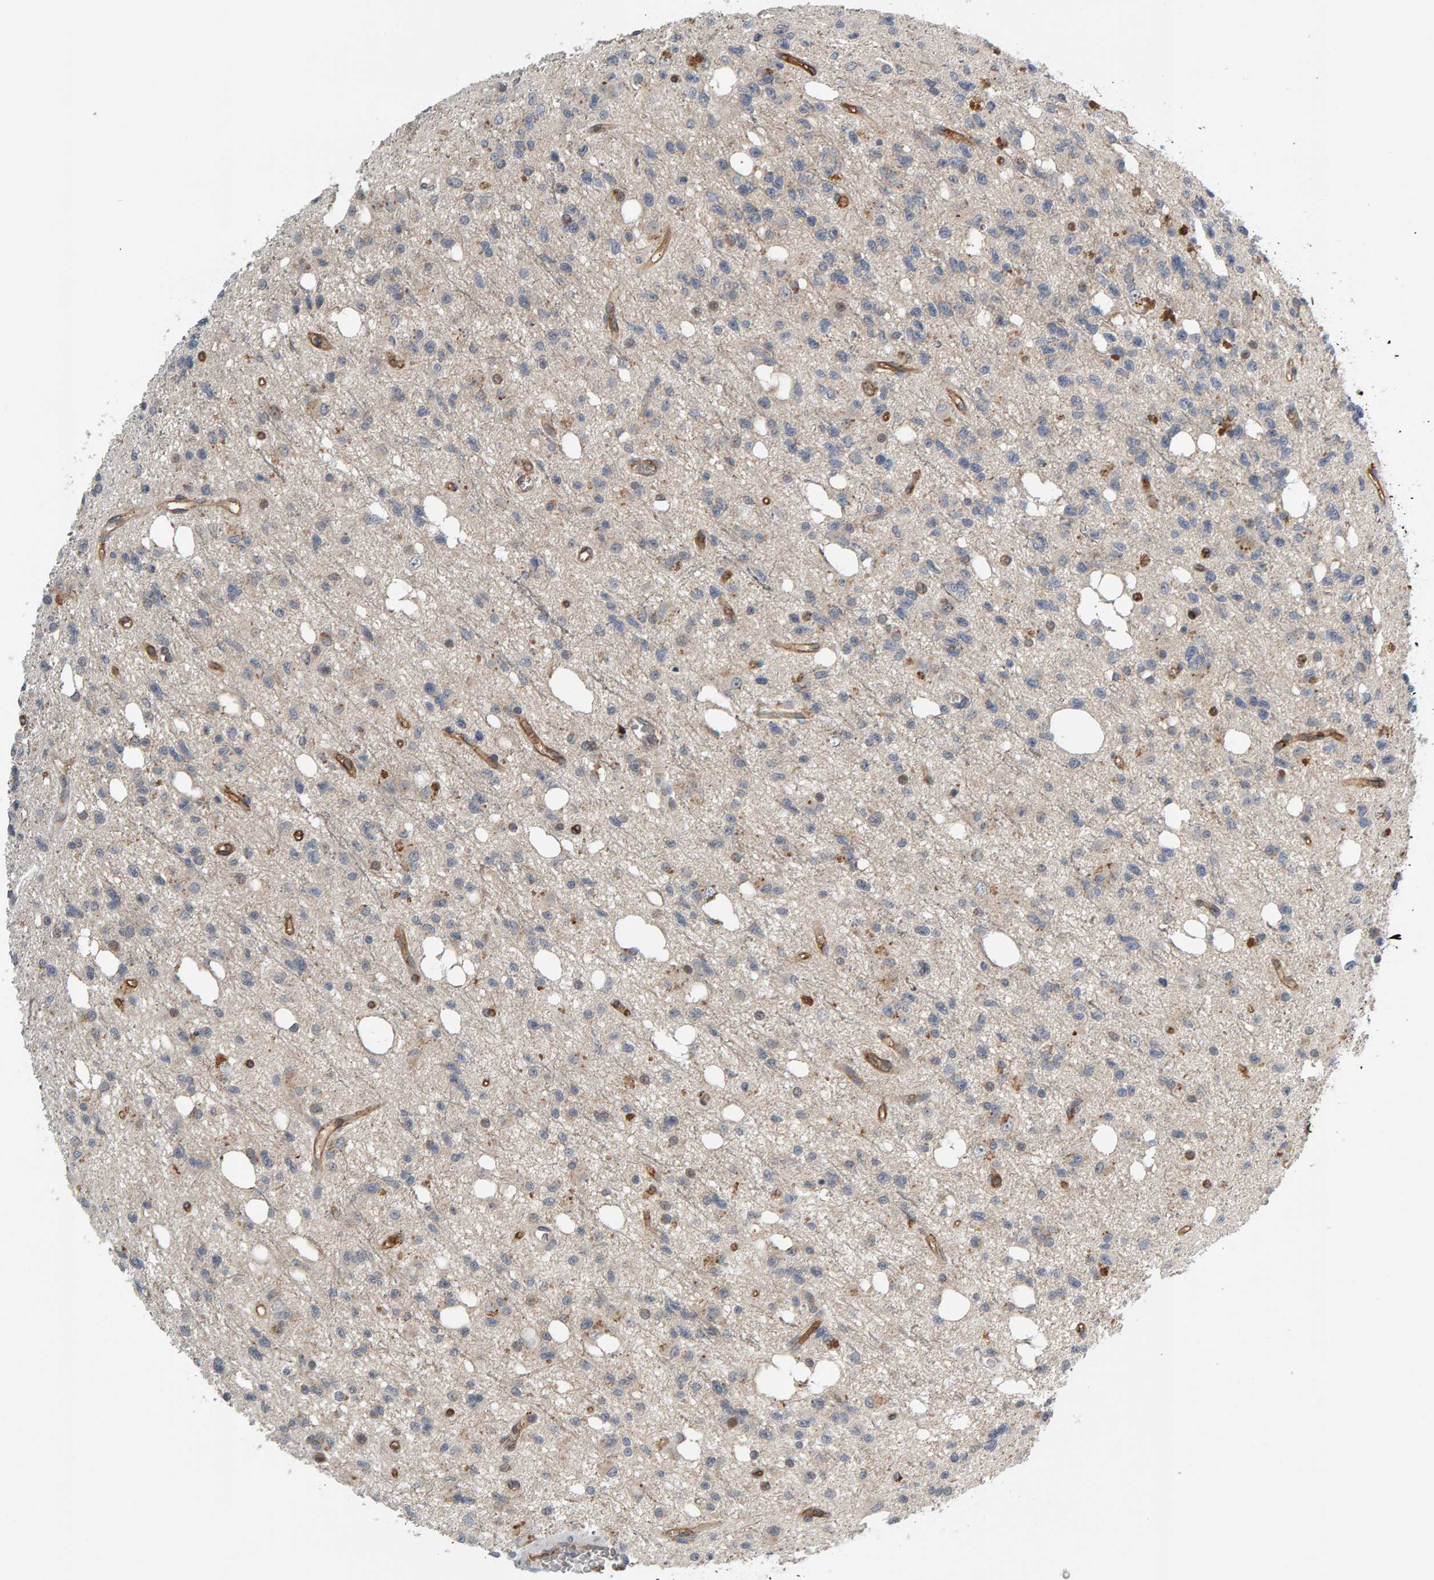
{"staining": {"intensity": "negative", "quantity": "none", "location": "none"}, "tissue": "glioma", "cell_type": "Tumor cells", "image_type": "cancer", "snomed": [{"axis": "morphology", "description": "Glioma, malignant, High grade"}, {"axis": "topography", "description": "Brain"}], "caption": "Tumor cells show no significant positivity in malignant glioma (high-grade).", "gene": "ZNF160", "patient": {"sex": "female", "age": 62}}